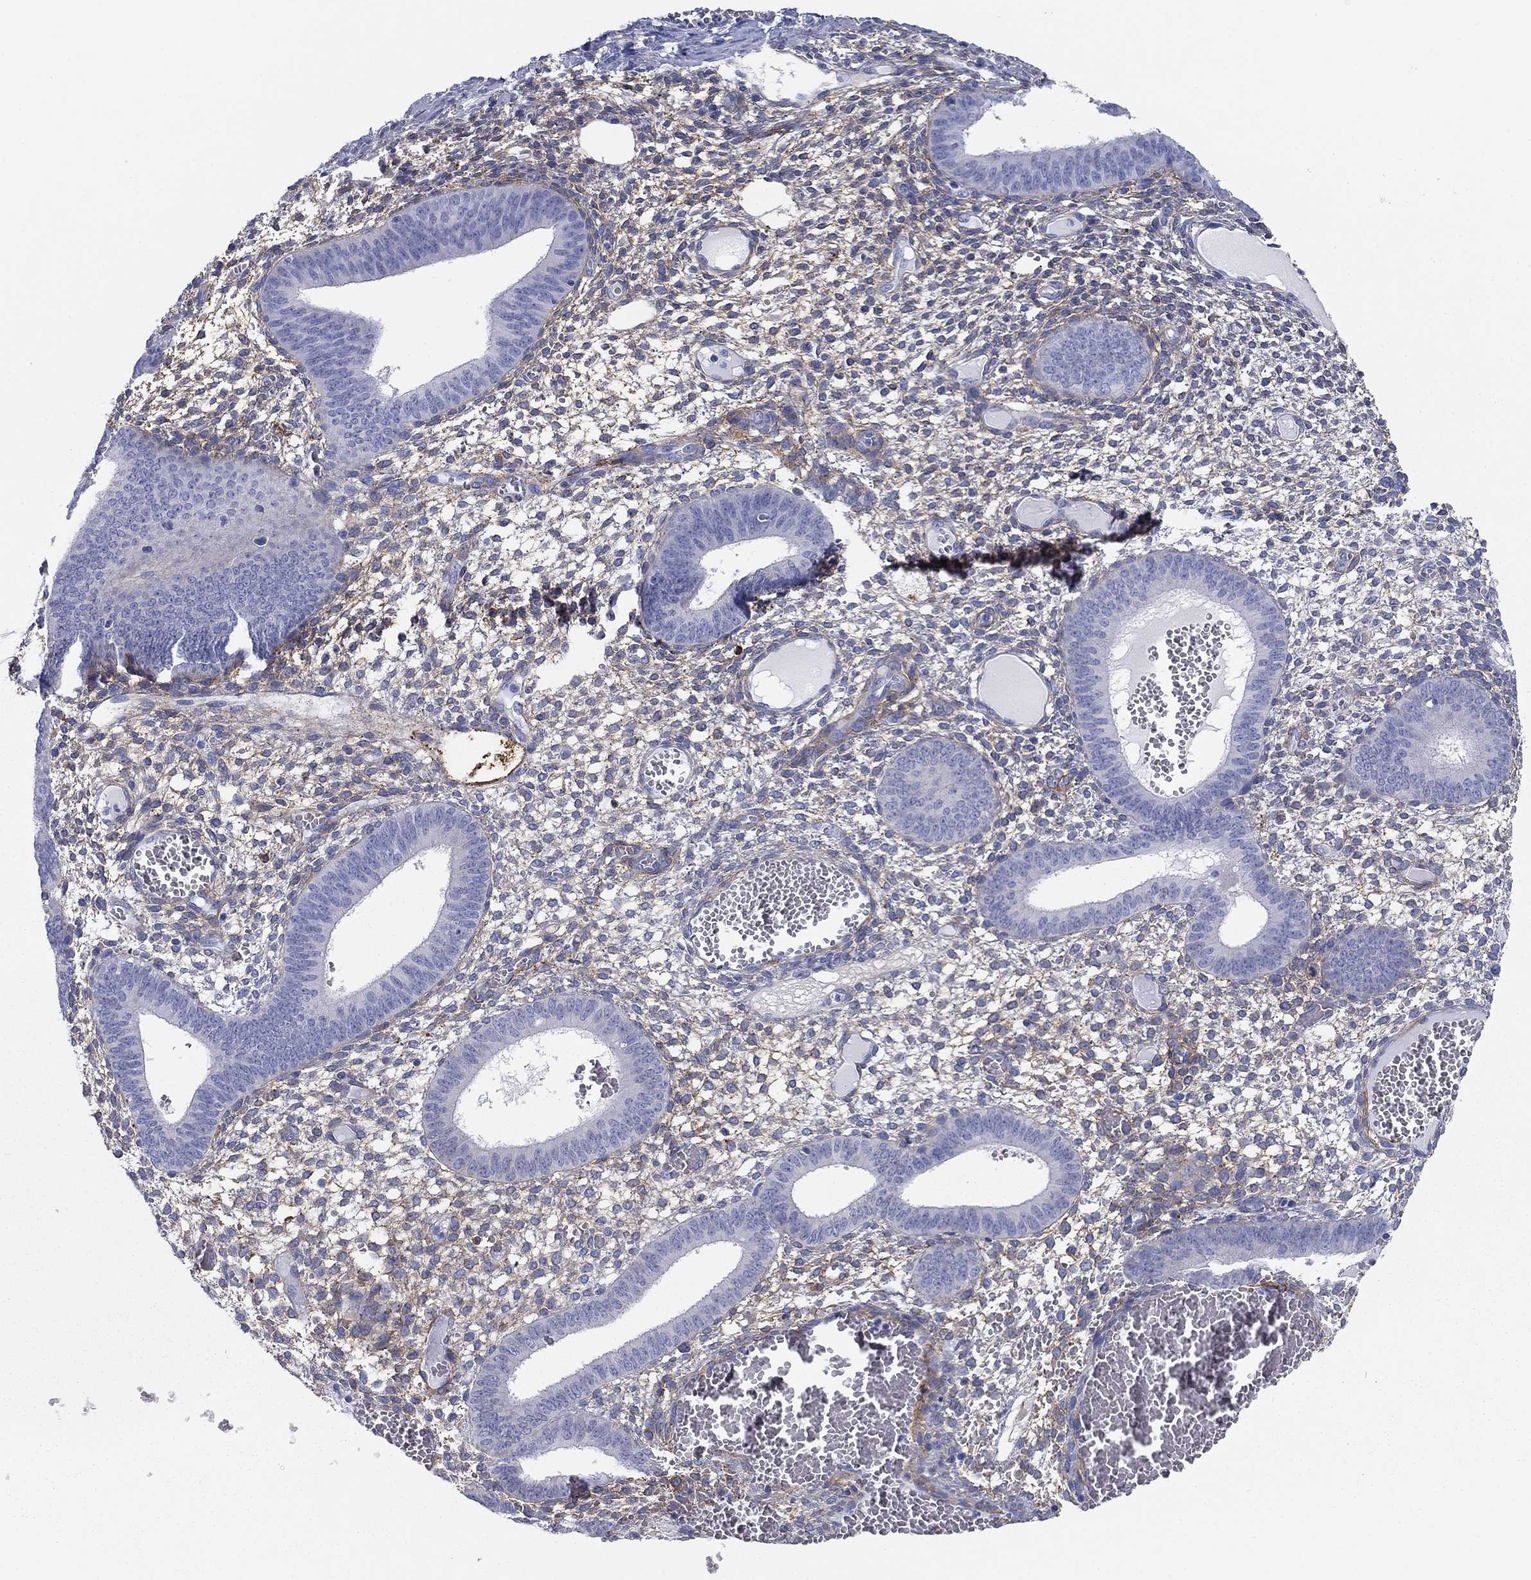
{"staining": {"intensity": "weak", "quantity": ">75%", "location": "cytoplasmic/membranous"}, "tissue": "endometrium", "cell_type": "Cells in endometrial stroma", "image_type": "normal", "snomed": [{"axis": "morphology", "description": "Normal tissue, NOS"}, {"axis": "topography", "description": "Endometrium"}], "caption": "This is an image of IHC staining of benign endometrium, which shows weak positivity in the cytoplasmic/membranous of cells in endometrial stroma.", "gene": "GPC1", "patient": {"sex": "female", "age": 42}}